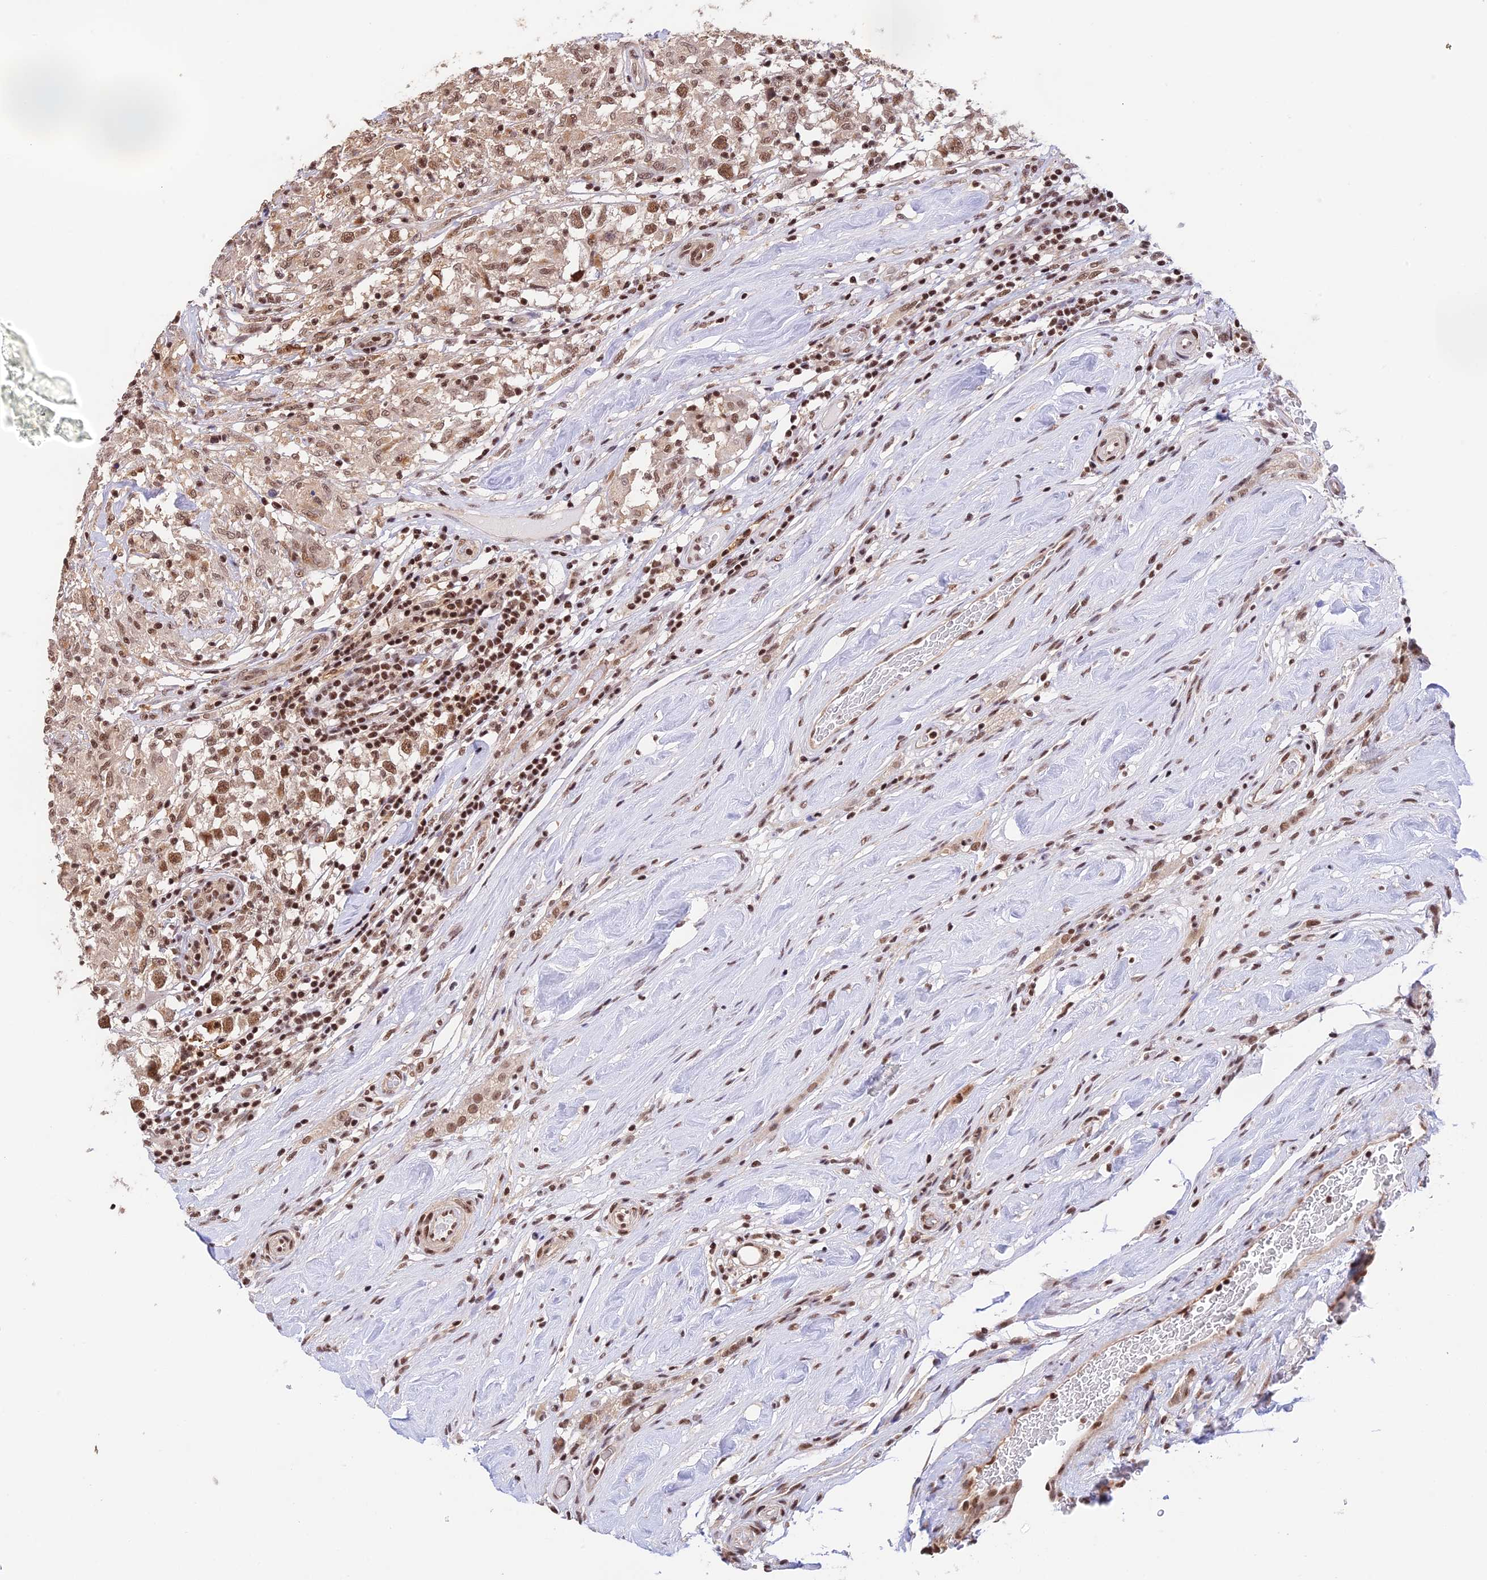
{"staining": {"intensity": "moderate", "quantity": ">75%", "location": "cytoplasmic/membranous,nuclear"}, "tissue": "testis cancer", "cell_type": "Tumor cells", "image_type": "cancer", "snomed": [{"axis": "morphology", "description": "Seminoma, NOS"}, {"axis": "topography", "description": "Testis"}], "caption": "This micrograph reveals immunohistochemistry staining of testis seminoma, with medium moderate cytoplasmic/membranous and nuclear expression in about >75% of tumor cells.", "gene": "THAP11", "patient": {"sex": "male", "age": 46}}